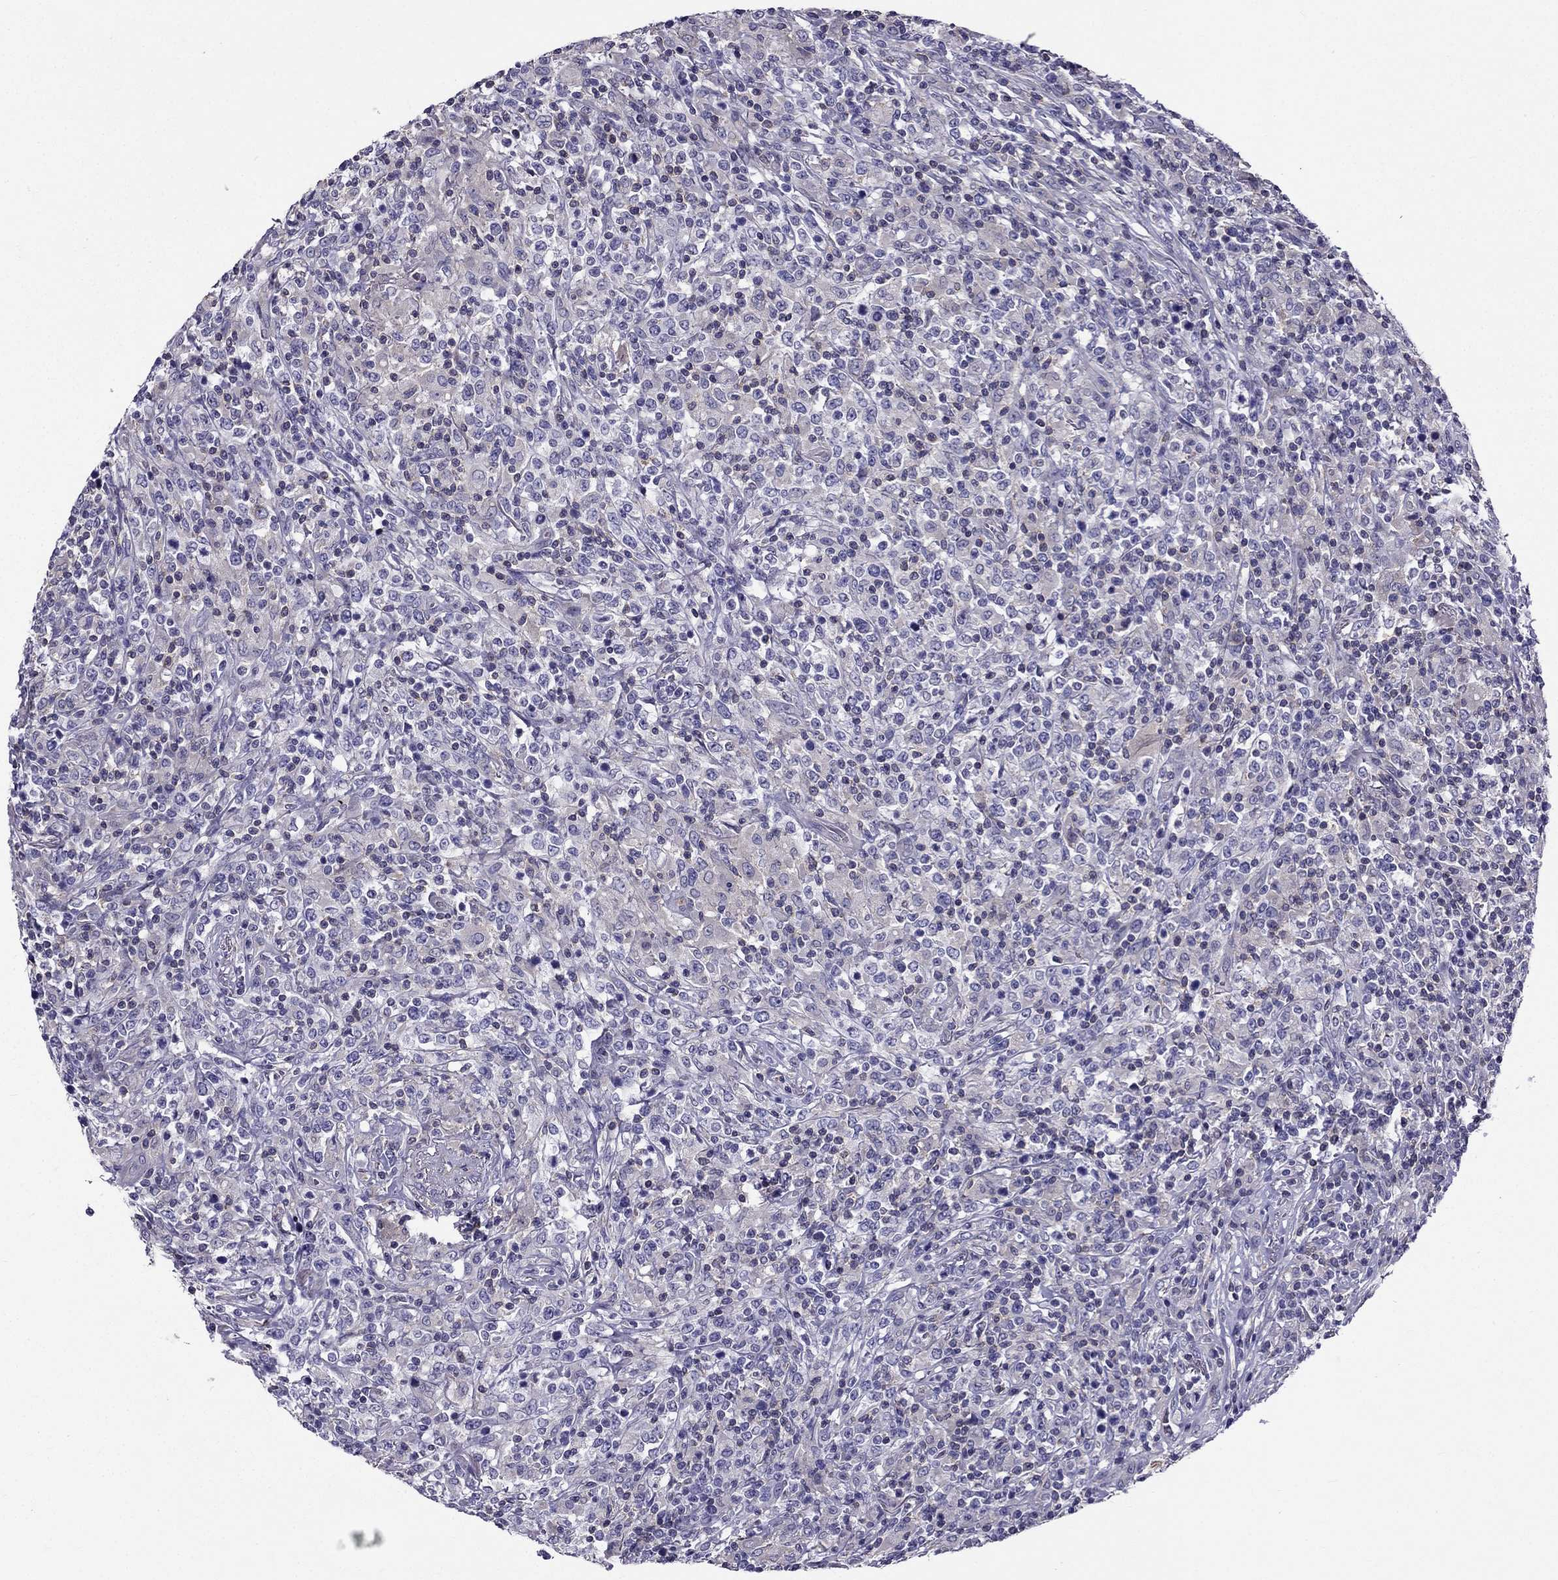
{"staining": {"intensity": "negative", "quantity": "none", "location": "none"}, "tissue": "lymphoma", "cell_type": "Tumor cells", "image_type": "cancer", "snomed": [{"axis": "morphology", "description": "Malignant lymphoma, non-Hodgkin's type, High grade"}, {"axis": "topography", "description": "Lung"}], "caption": "There is no significant expression in tumor cells of malignant lymphoma, non-Hodgkin's type (high-grade).", "gene": "AAK1", "patient": {"sex": "male", "age": 79}}